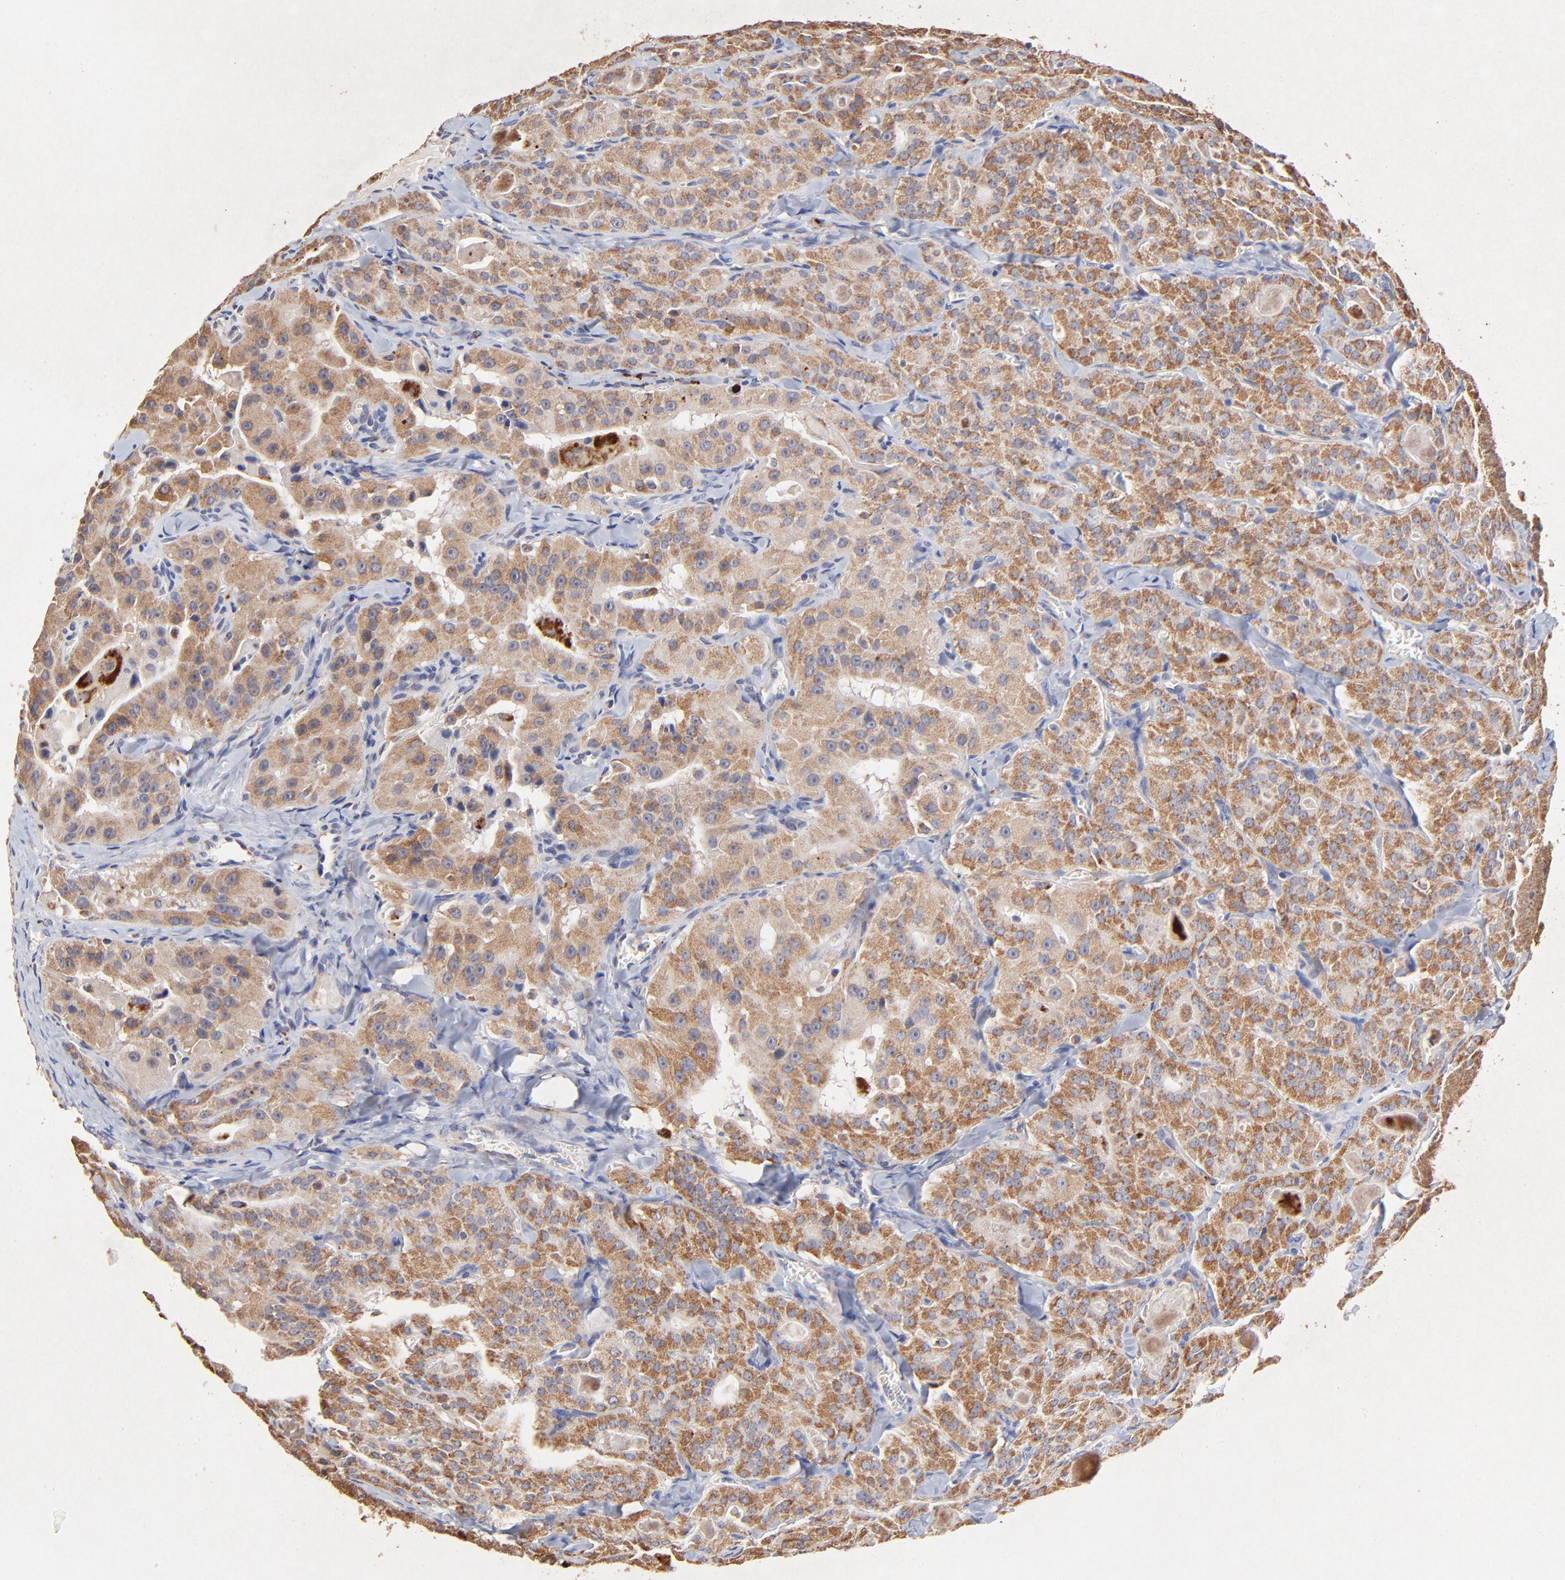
{"staining": {"intensity": "moderate", "quantity": ">75%", "location": "cytoplasmic/membranous"}, "tissue": "thyroid cancer", "cell_type": "Tumor cells", "image_type": "cancer", "snomed": [{"axis": "morphology", "description": "Carcinoma, NOS"}, {"axis": "topography", "description": "Thyroid gland"}], "caption": "The immunohistochemical stain highlights moderate cytoplasmic/membranous positivity in tumor cells of thyroid cancer tissue.", "gene": "SSBP1", "patient": {"sex": "male", "age": 76}}